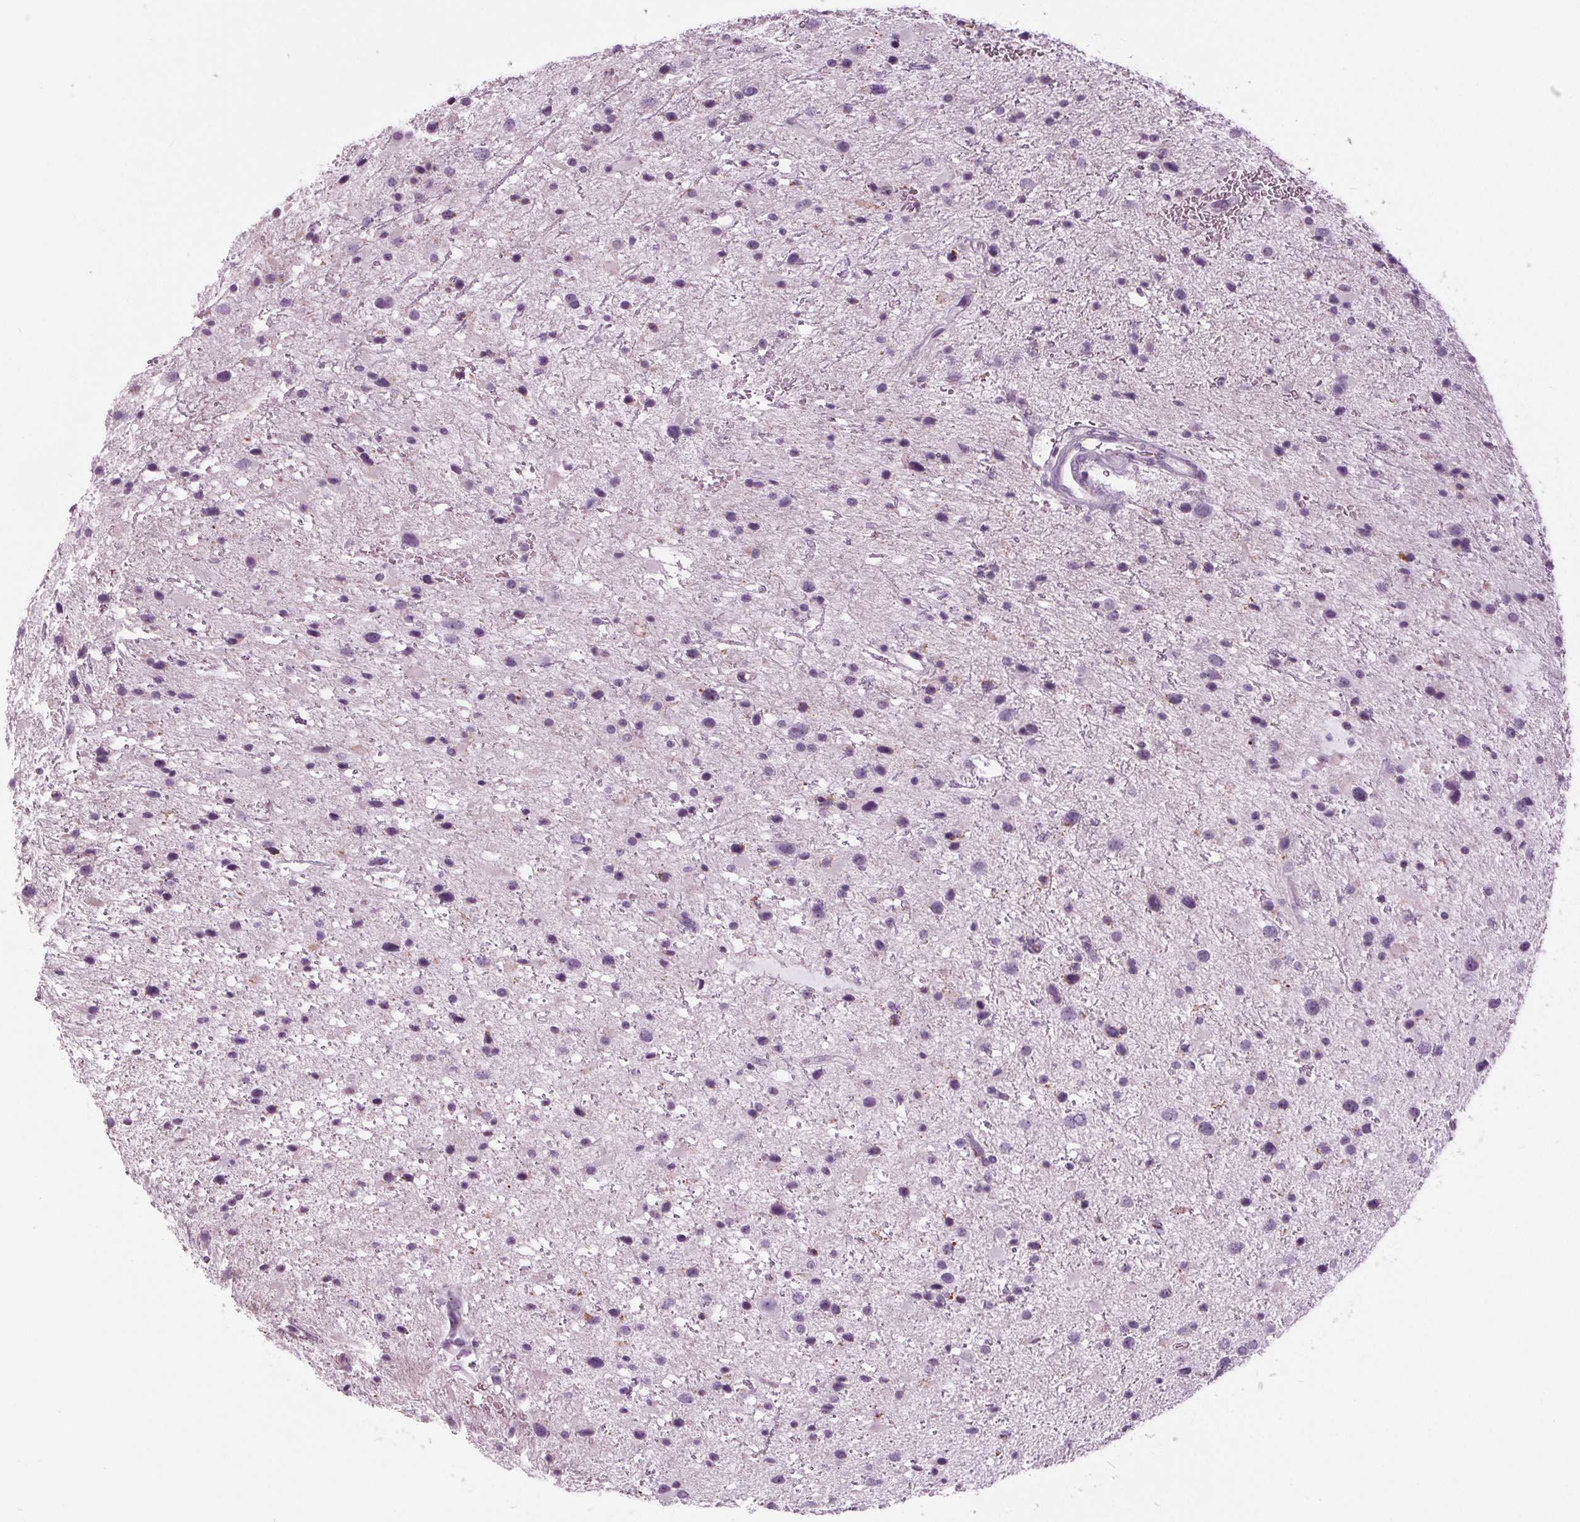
{"staining": {"intensity": "negative", "quantity": "none", "location": "none"}, "tissue": "glioma", "cell_type": "Tumor cells", "image_type": "cancer", "snomed": [{"axis": "morphology", "description": "Glioma, malignant, Low grade"}, {"axis": "topography", "description": "Brain"}], "caption": "DAB (3,3'-diaminobenzidine) immunohistochemical staining of human malignant glioma (low-grade) demonstrates no significant expression in tumor cells.", "gene": "CYP3A43", "patient": {"sex": "female", "age": 32}}